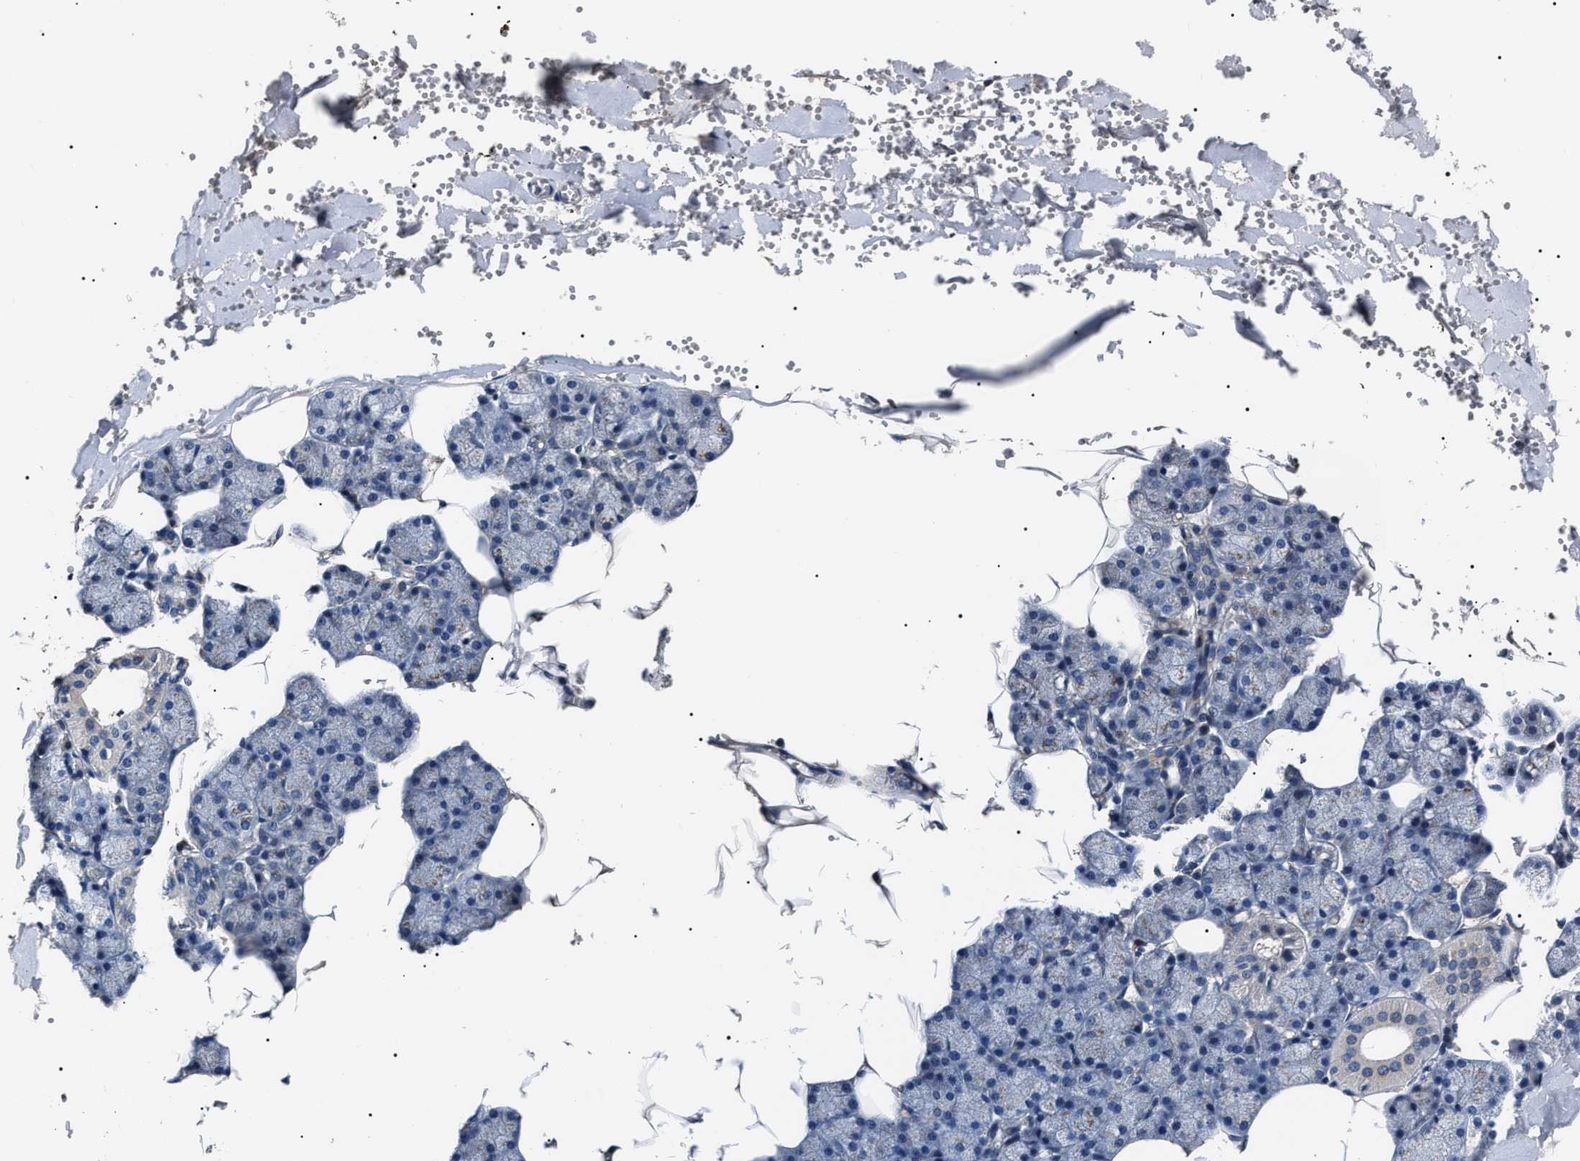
{"staining": {"intensity": "weak", "quantity": "<25%", "location": "cytoplasmic/membranous"}, "tissue": "salivary gland", "cell_type": "Glandular cells", "image_type": "normal", "snomed": [{"axis": "morphology", "description": "Normal tissue, NOS"}, {"axis": "topography", "description": "Salivary gland"}], "caption": "Immunohistochemical staining of normal human salivary gland displays no significant staining in glandular cells.", "gene": "IFT81", "patient": {"sex": "male", "age": 62}}